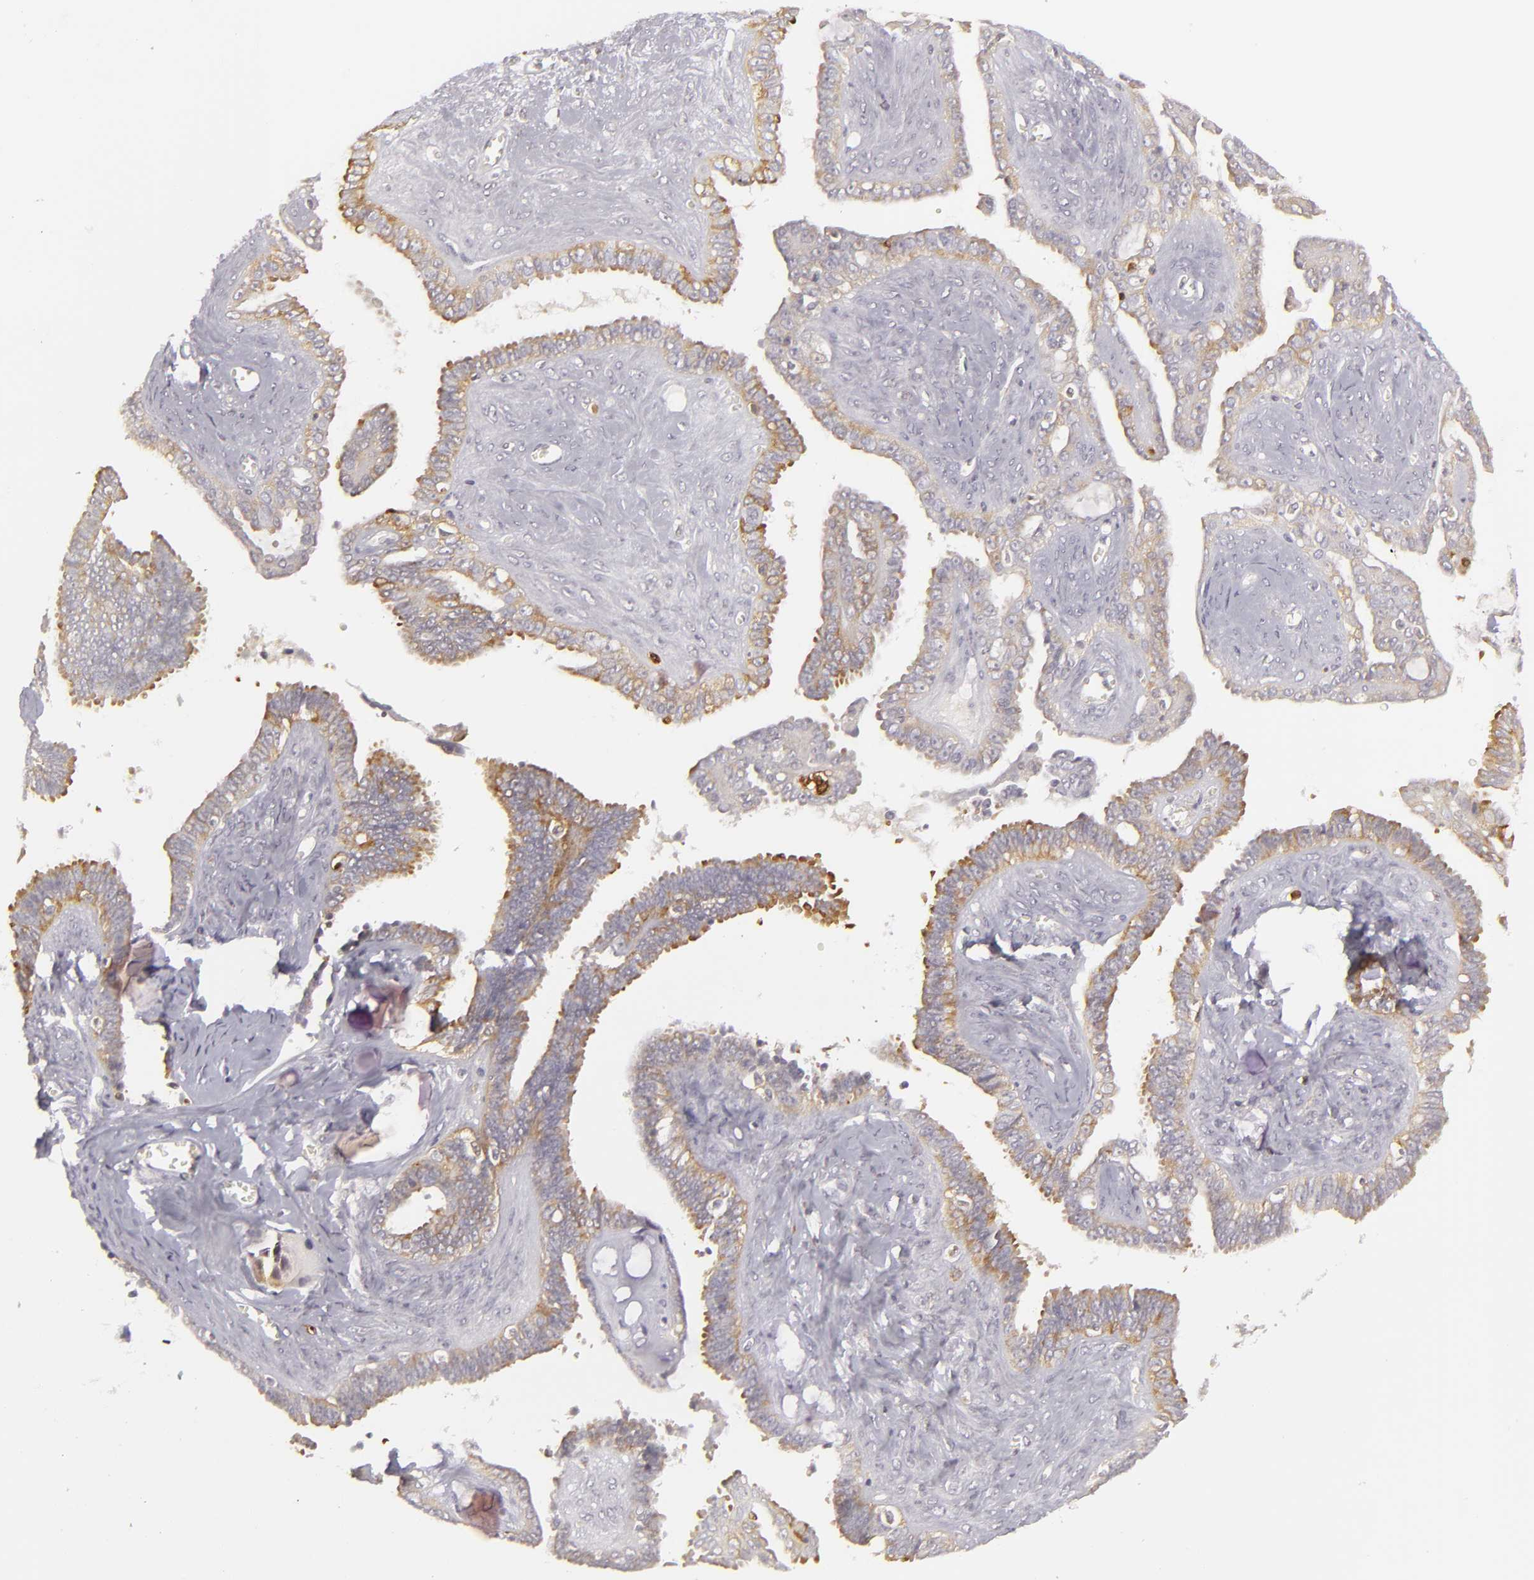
{"staining": {"intensity": "weak", "quantity": ">75%", "location": "cytoplasmic/membranous"}, "tissue": "ovarian cancer", "cell_type": "Tumor cells", "image_type": "cancer", "snomed": [{"axis": "morphology", "description": "Cystadenocarcinoma, serous, NOS"}, {"axis": "topography", "description": "Ovary"}], "caption": "Ovarian cancer stained with a brown dye demonstrates weak cytoplasmic/membranous positive staining in approximately >75% of tumor cells.", "gene": "APOBEC3G", "patient": {"sex": "female", "age": 71}}